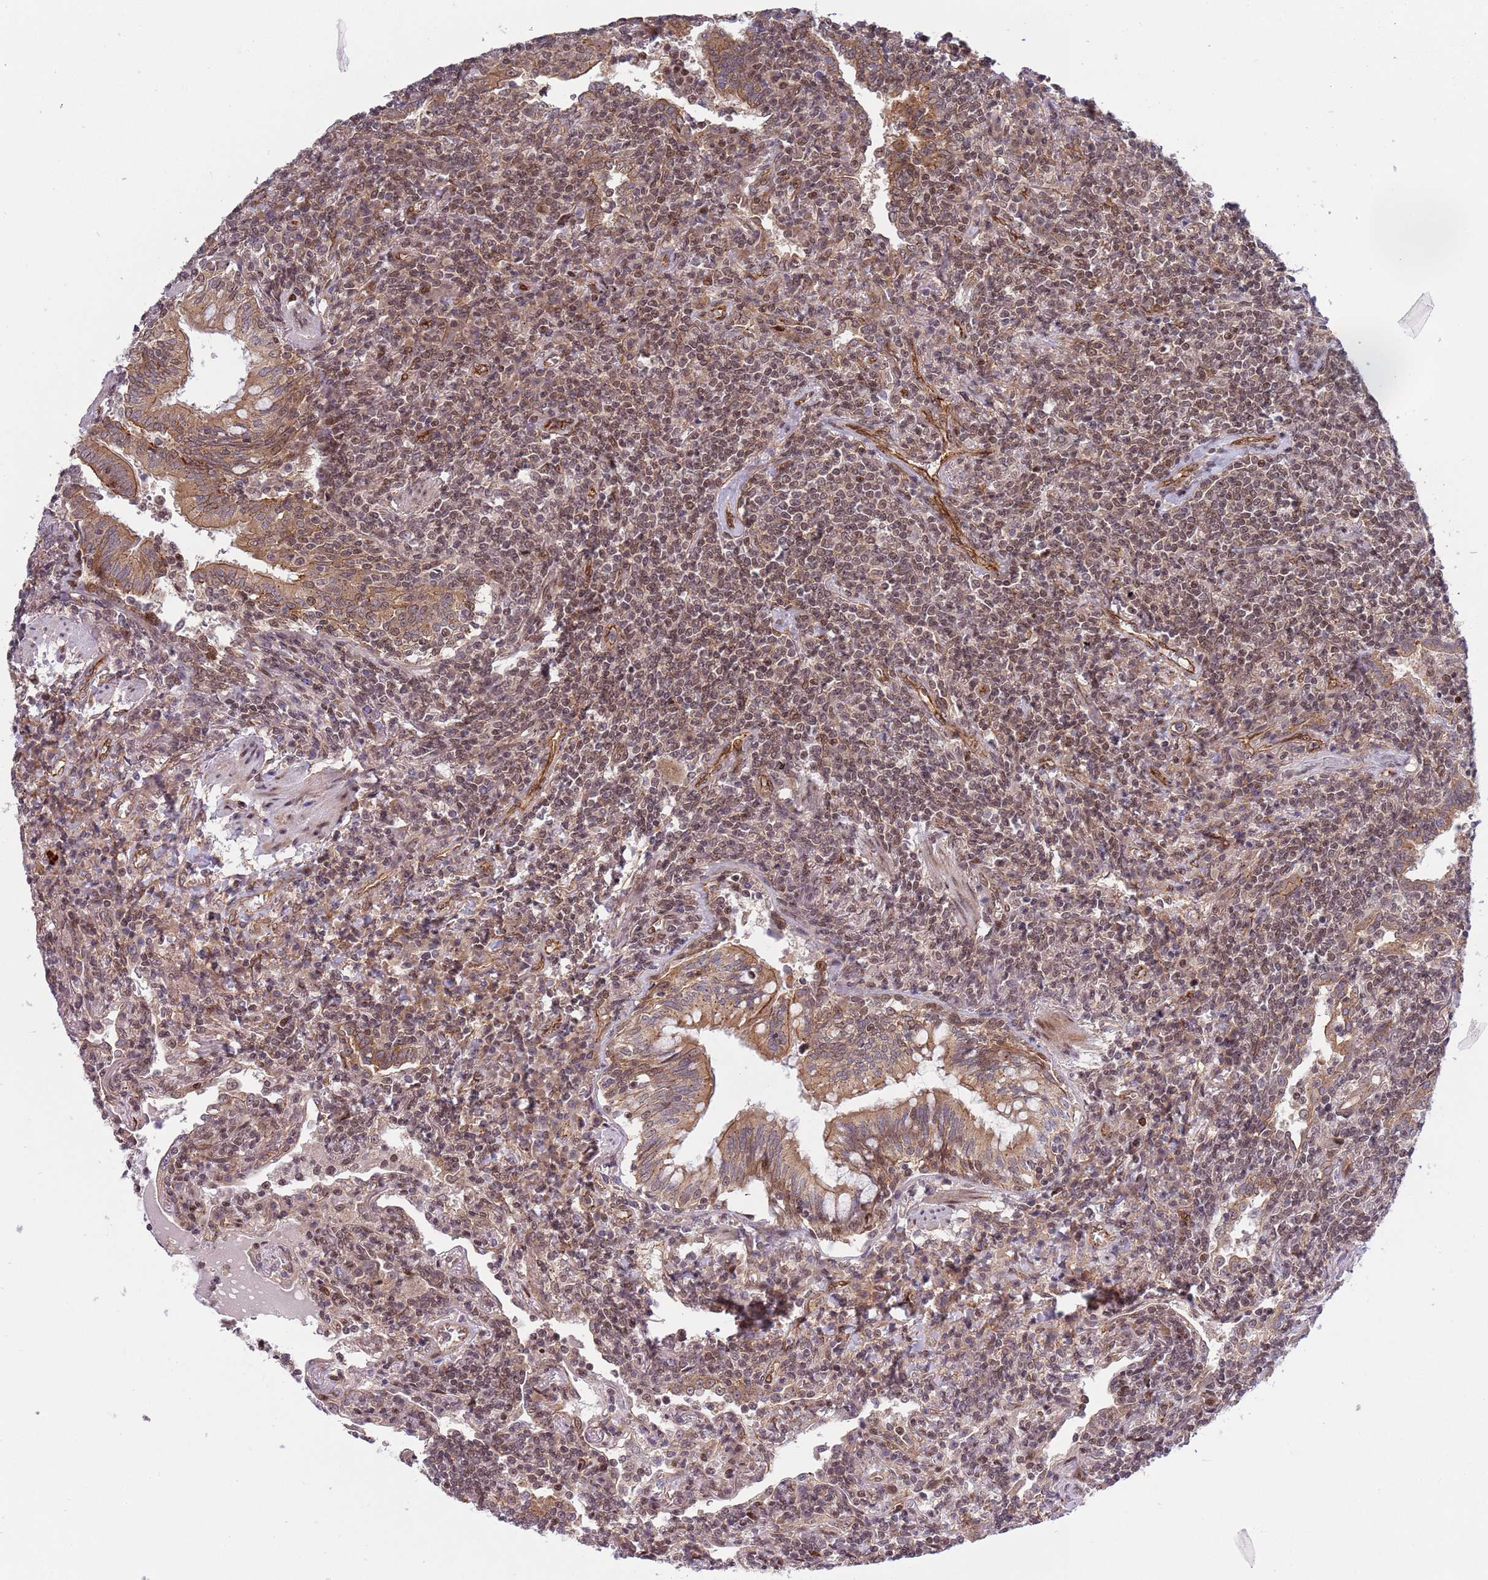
{"staining": {"intensity": "moderate", "quantity": ">75%", "location": "nuclear"}, "tissue": "lymphoma", "cell_type": "Tumor cells", "image_type": "cancer", "snomed": [{"axis": "morphology", "description": "Malignant lymphoma, non-Hodgkin's type, Low grade"}, {"axis": "topography", "description": "Lung"}], "caption": "Protein positivity by immunohistochemistry (IHC) displays moderate nuclear positivity in about >75% of tumor cells in lymphoma. Nuclei are stained in blue.", "gene": "TBX10", "patient": {"sex": "female", "age": 71}}